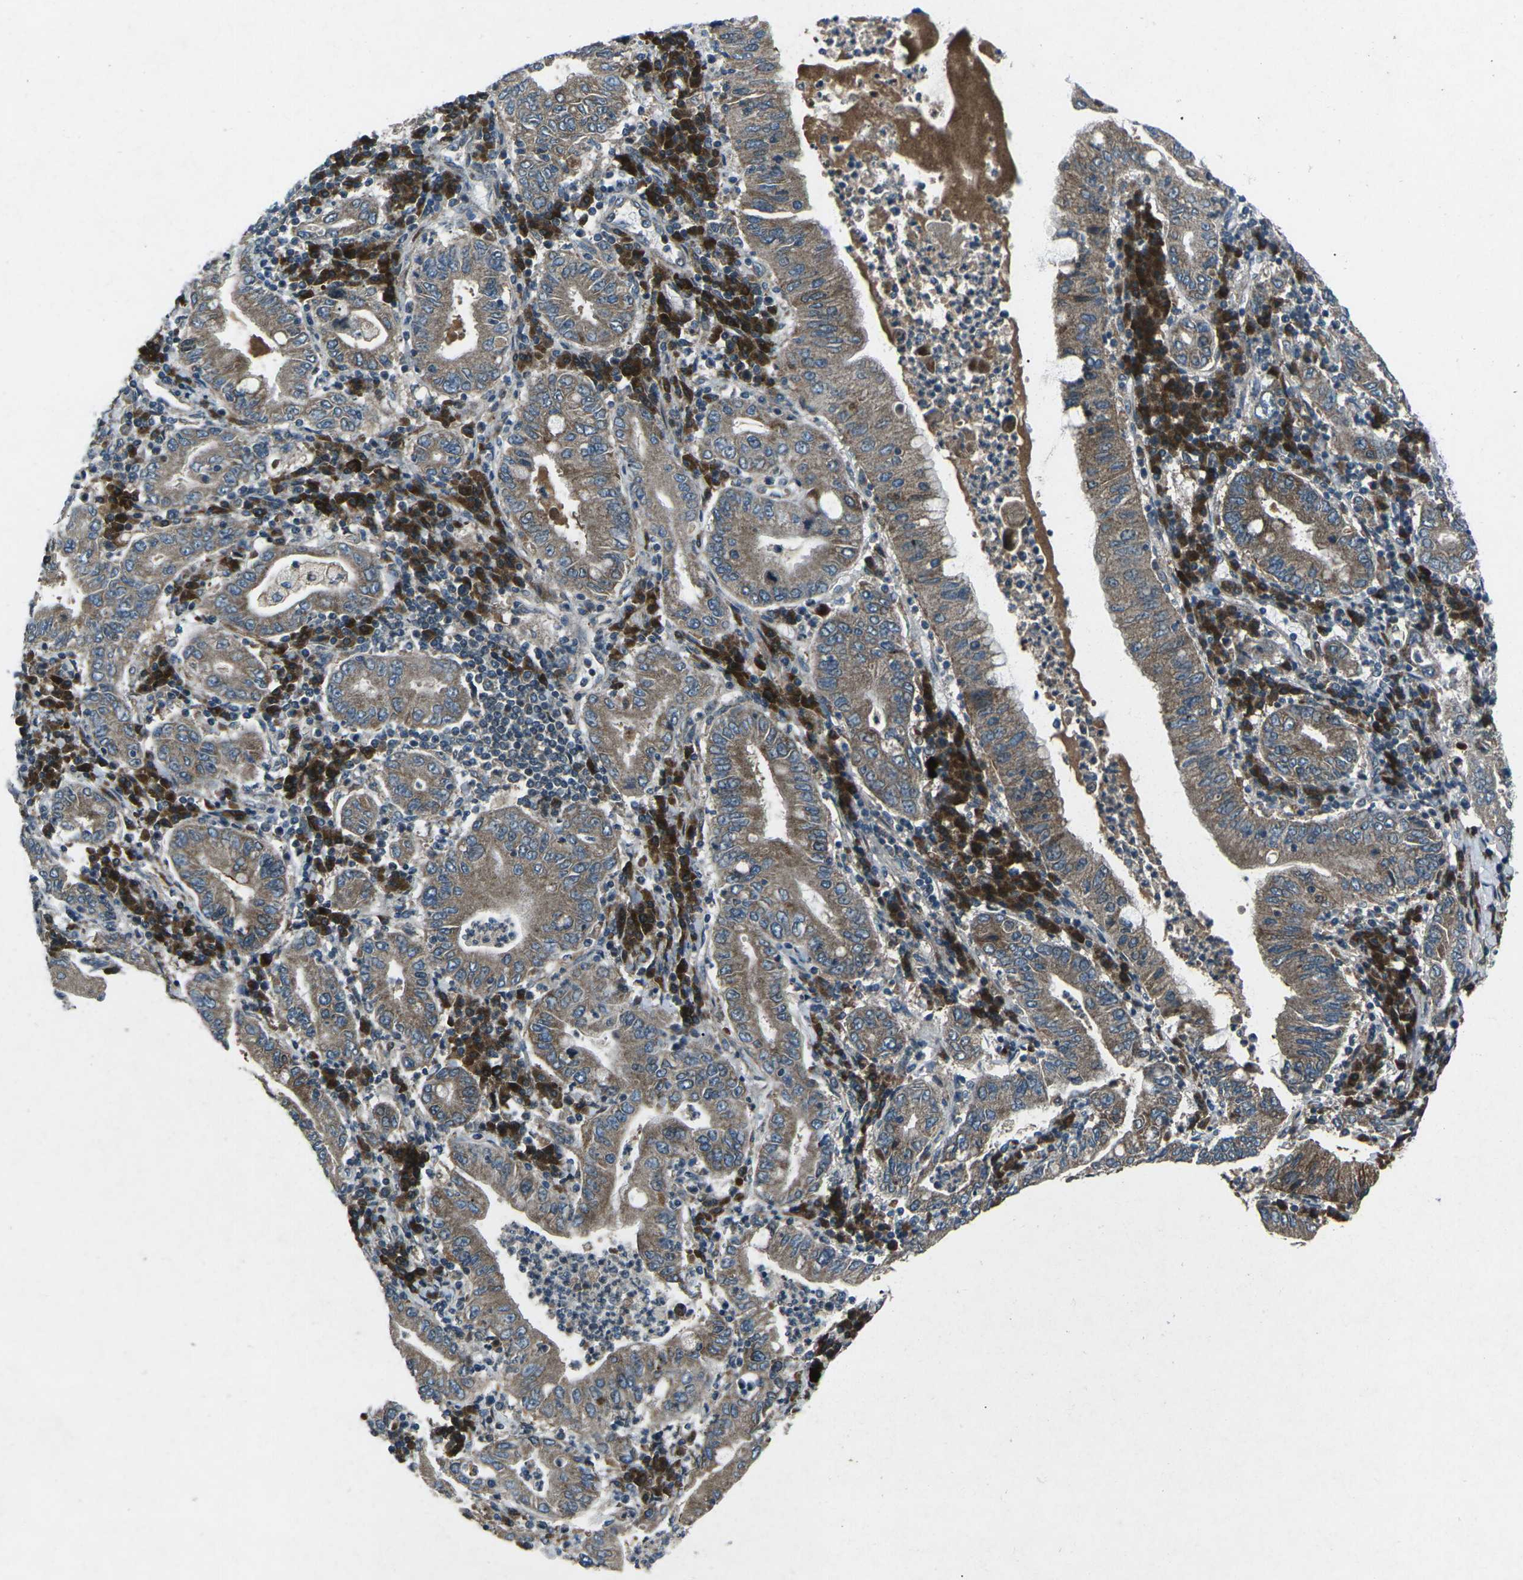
{"staining": {"intensity": "moderate", "quantity": ">75%", "location": "cytoplasmic/membranous"}, "tissue": "stomach cancer", "cell_type": "Tumor cells", "image_type": "cancer", "snomed": [{"axis": "morphology", "description": "Normal tissue, NOS"}, {"axis": "morphology", "description": "Adenocarcinoma, NOS"}, {"axis": "topography", "description": "Esophagus"}, {"axis": "topography", "description": "Stomach, upper"}, {"axis": "topography", "description": "Peripheral nerve tissue"}], "caption": "The immunohistochemical stain highlights moderate cytoplasmic/membranous staining in tumor cells of adenocarcinoma (stomach) tissue.", "gene": "CDK16", "patient": {"sex": "male", "age": 62}}